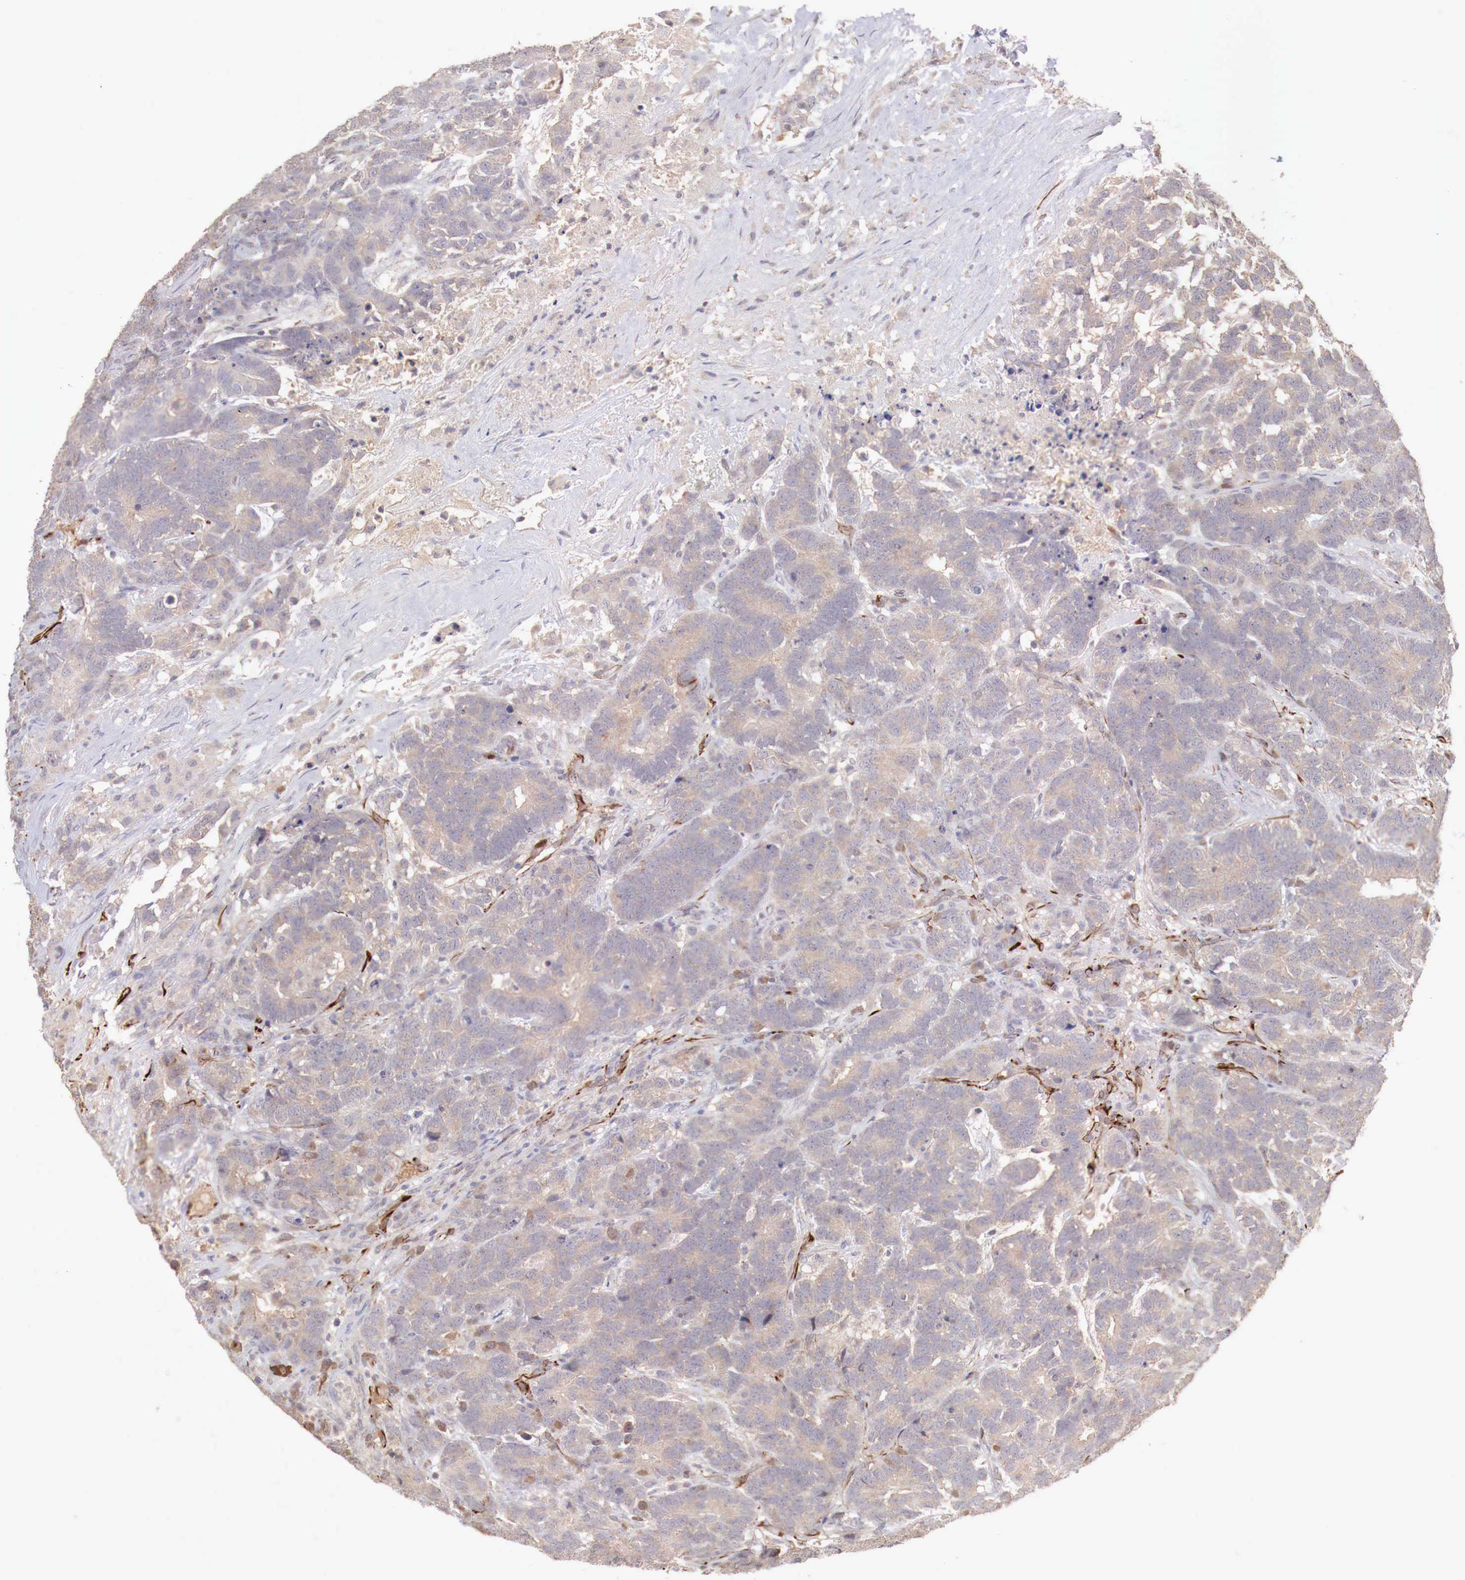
{"staining": {"intensity": "negative", "quantity": "none", "location": "none"}, "tissue": "testis cancer", "cell_type": "Tumor cells", "image_type": "cancer", "snomed": [{"axis": "morphology", "description": "Carcinoma, Embryonal, NOS"}, {"axis": "topography", "description": "Testis"}], "caption": "Micrograph shows no significant protein expression in tumor cells of testis cancer.", "gene": "WT1", "patient": {"sex": "male", "age": 26}}